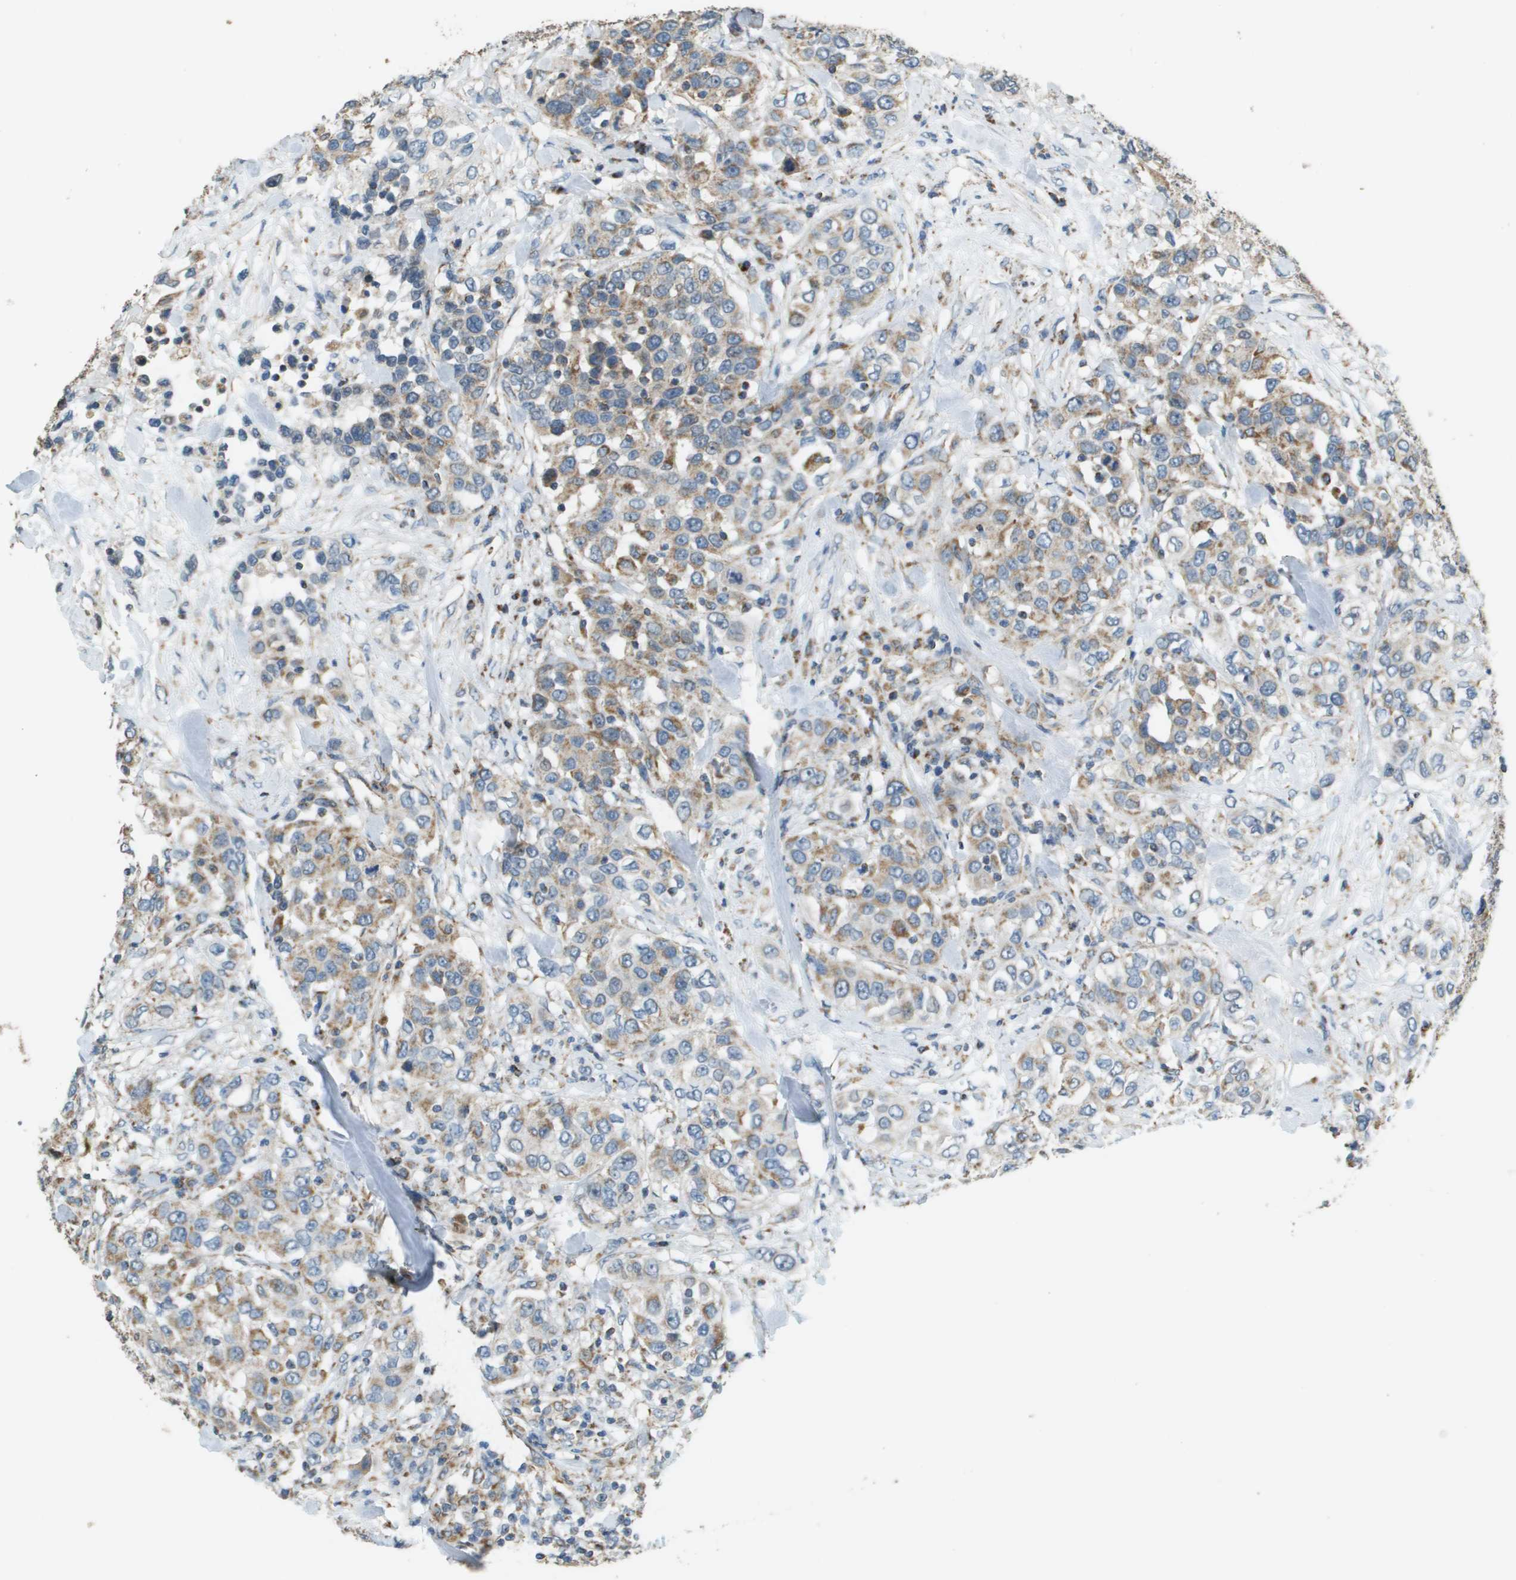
{"staining": {"intensity": "weak", "quantity": ">75%", "location": "cytoplasmic/membranous"}, "tissue": "urothelial cancer", "cell_type": "Tumor cells", "image_type": "cancer", "snomed": [{"axis": "morphology", "description": "Urothelial carcinoma, High grade"}, {"axis": "topography", "description": "Urinary bladder"}], "caption": "Immunohistochemistry (IHC) photomicrograph of neoplastic tissue: human urothelial cancer stained using immunohistochemistry demonstrates low levels of weak protein expression localized specifically in the cytoplasmic/membranous of tumor cells, appearing as a cytoplasmic/membranous brown color.", "gene": "FH", "patient": {"sex": "female", "age": 80}}